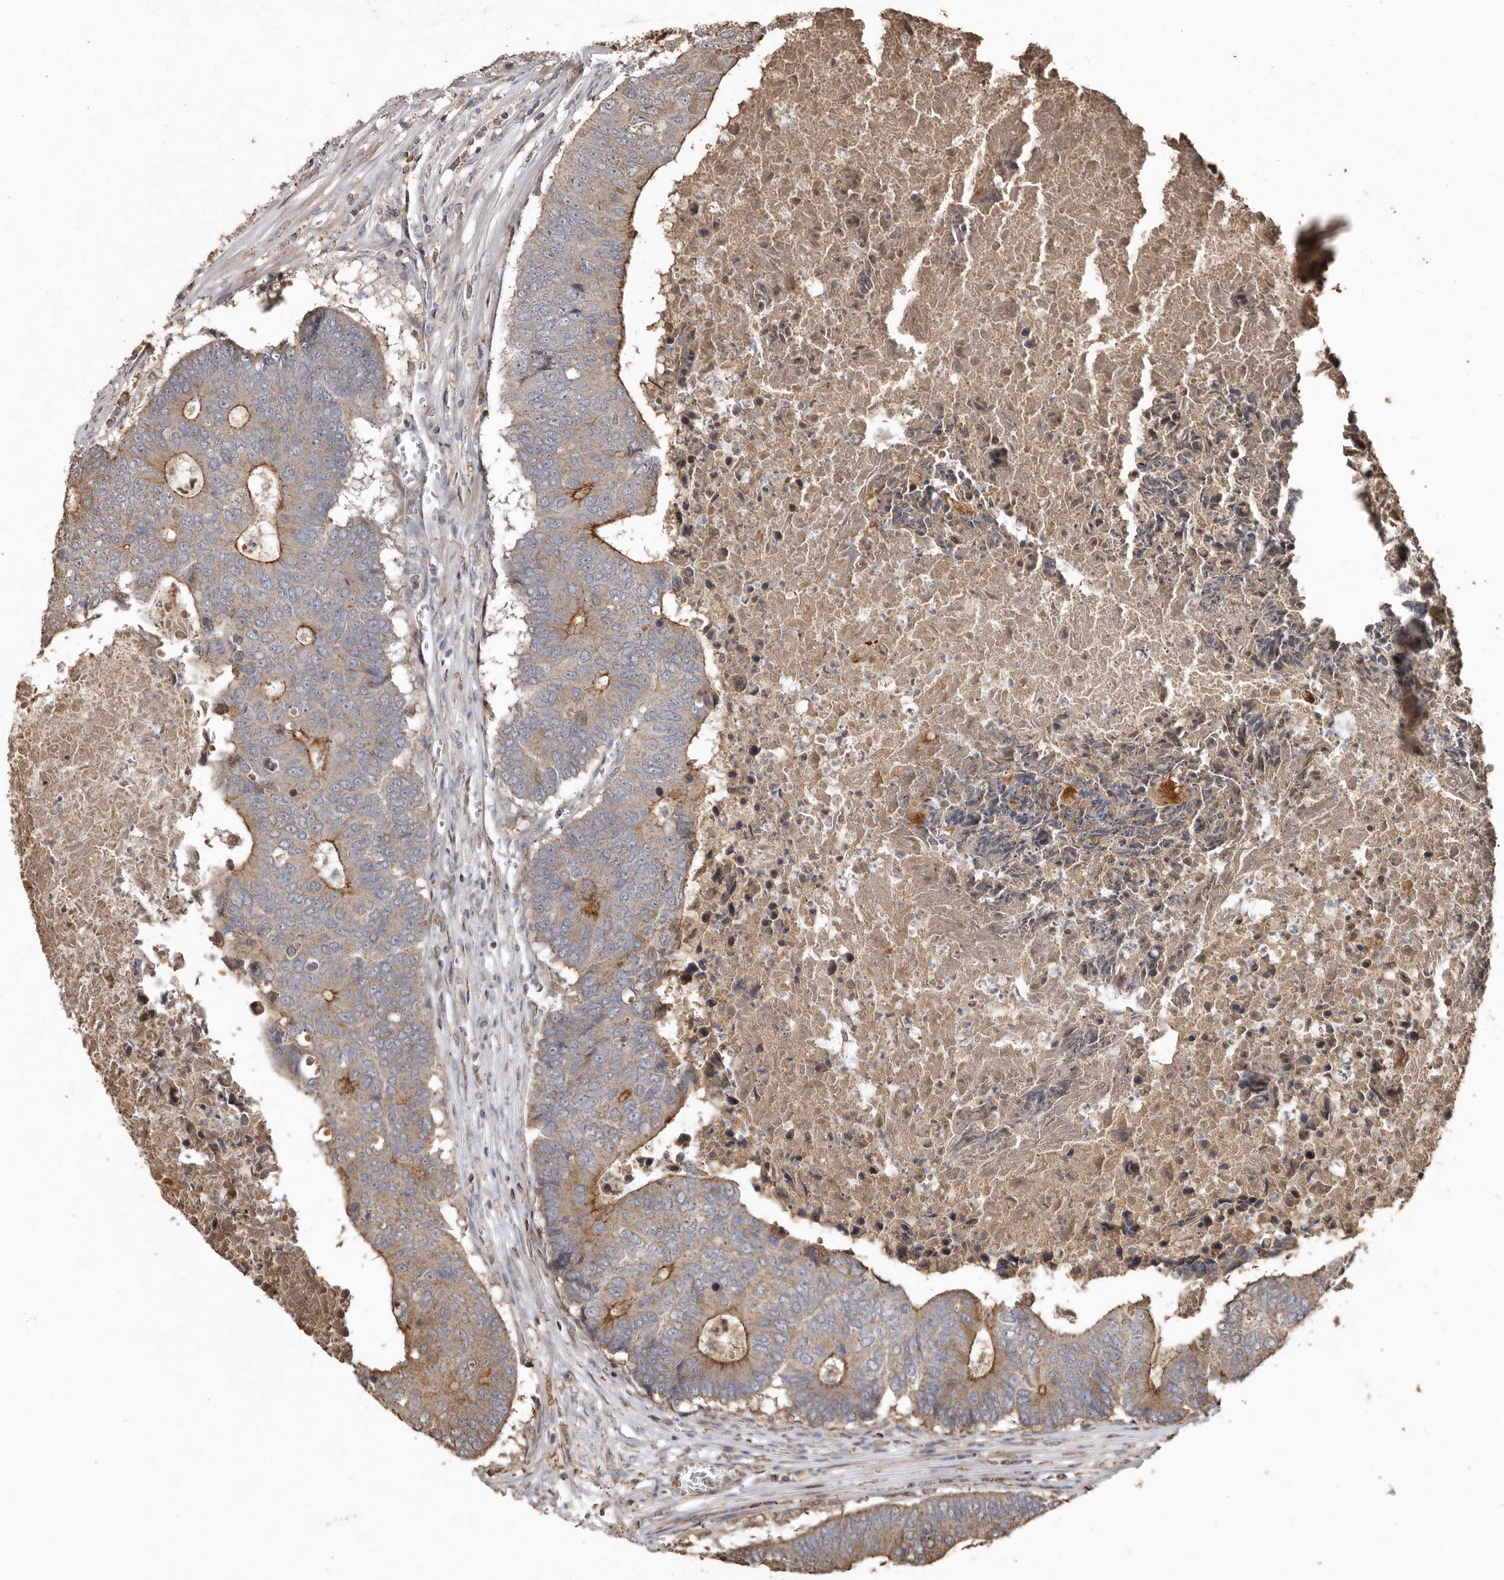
{"staining": {"intensity": "moderate", "quantity": "25%-75%", "location": "cytoplasmic/membranous"}, "tissue": "colorectal cancer", "cell_type": "Tumor cells", "image_type": "cancer", "snomed": [{"axis": "morphology", "description": "Adenocarcinoma, NOS"}, {"axis": "topography", "description": "Colon"}], "caption": "Protein positivity by IHC shows moderate cytoplasmic/membranous positivity in about 25%-75% of tumor cells in colorectal cancer.", "gene": "RANBP17", "patient": {"sex": "male", "age": 87}}